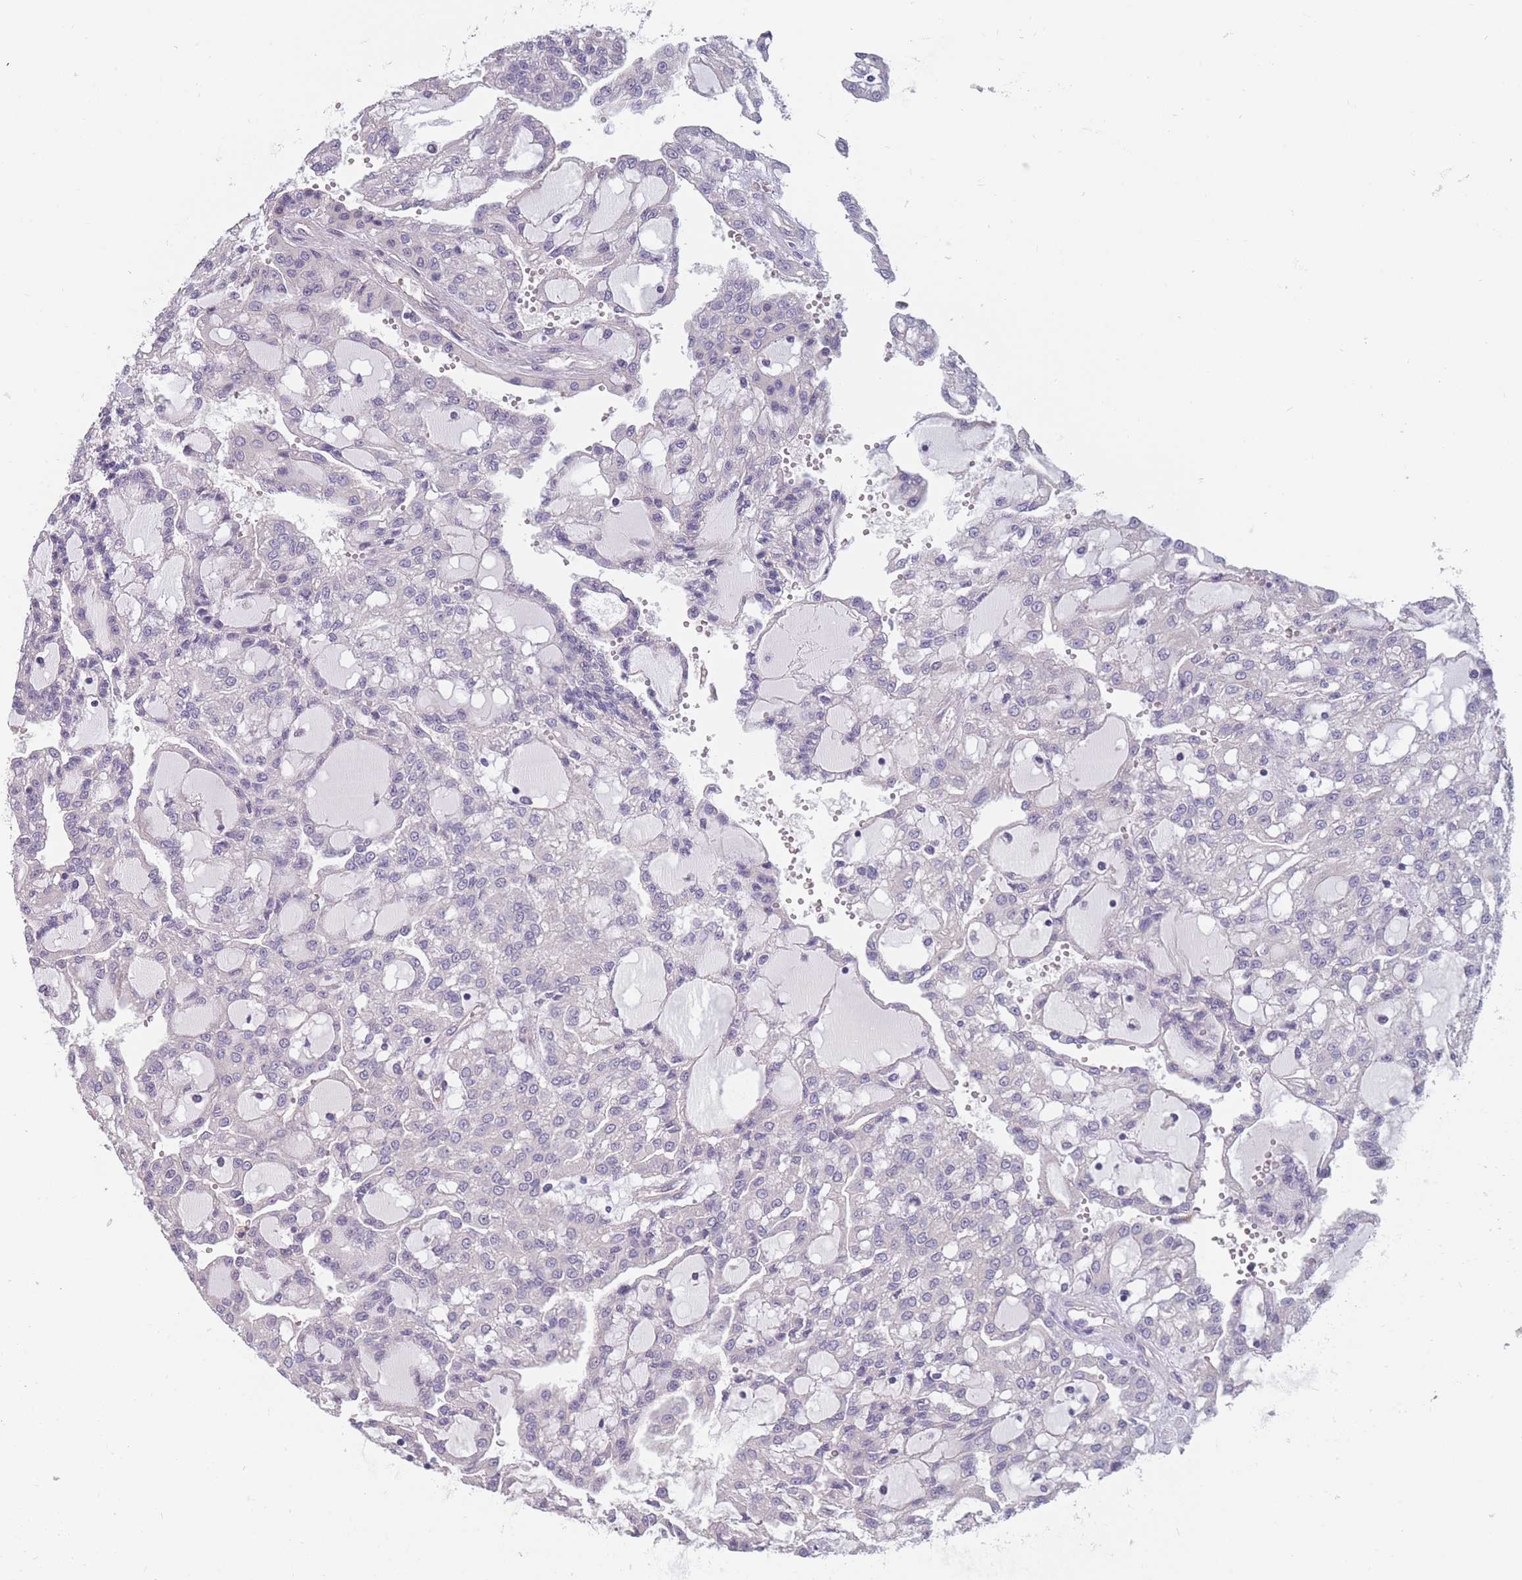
{"staining": {"intensity": "negative", "quantity": "none", "location": "none"}, "tissue": "renal cancer", "cell_type": "Tumor cells", "image_type": "cancer", "snomed": [{"axis": "morphology", "description": "Adenocarcinoma, NOS"}, {"axis": "topography", "description": "Kidney"}], "caption": "The image exhibits no significant positivity in tumor cells of renal cancer.", "gene": "FAM83F", "patient": {"sex": "male", "age": 63}}